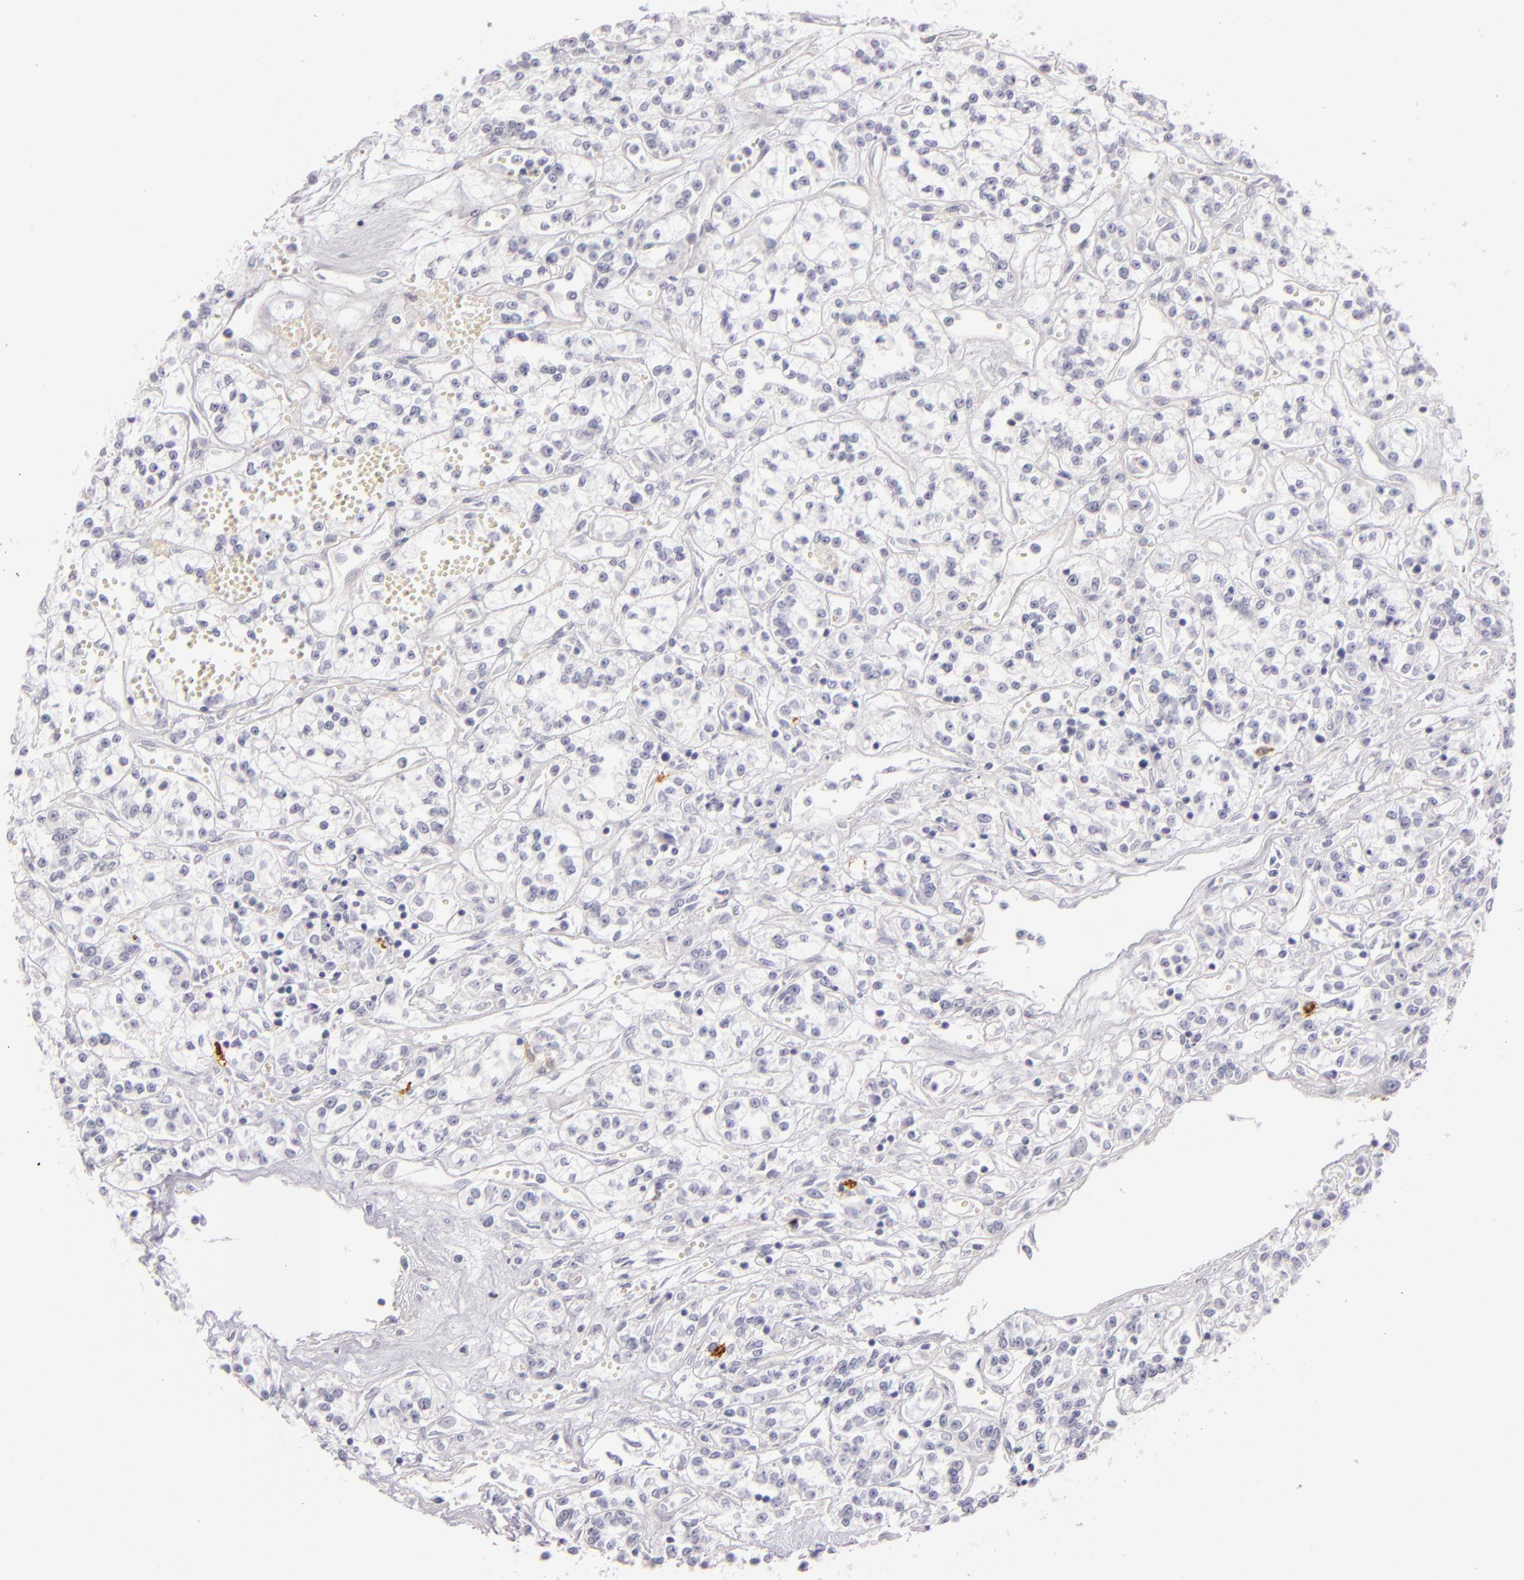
{"staining": {"intensity": "negative", "quantity": "none", "location": "none"}, "tissue": "renal cancer", "cell_type": "Tumor cells", "image_type": "cancer", "snomed": [{"axis": "morphology", "description": "Adenocarcinoma, NOS"}, {"axis": "topography", "description": "Kidney"}], "caption": "This is an immunohistochemistry (IHC) histopathology image of renal cancer. There is no staining in tumor cells.", "gene": "CD207", "patient": {"sex": "female", "age": 76}}